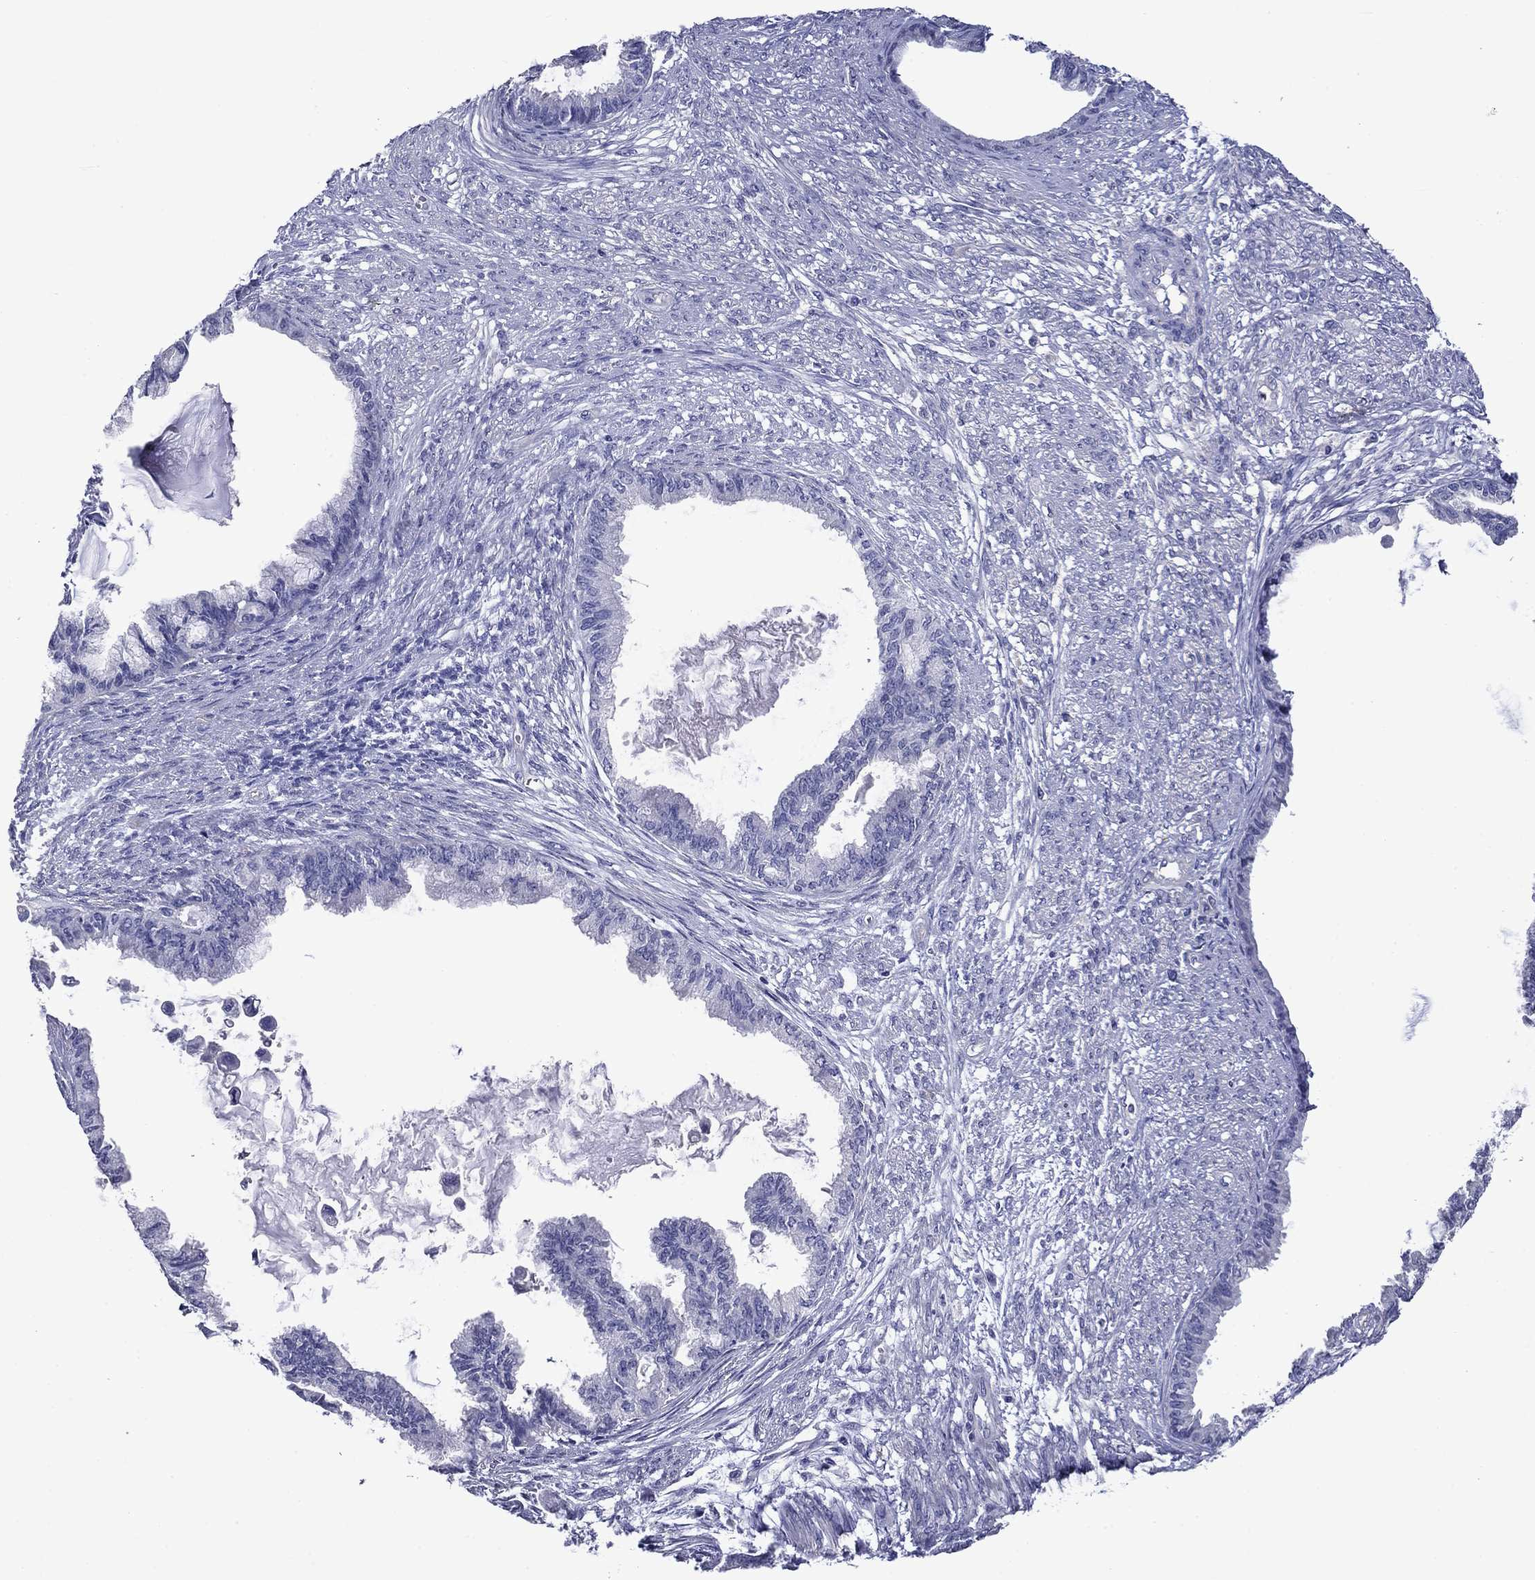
{"staining": {"intensity": "negative", "quantity": "none", "location": "none"}, "tissue": "endometrial cancer", "cell_type": "Tumor cells", "image_type": "cancer", "snomed": [{"axis": "morphology", "description": "Adenocarcinoma, NOS"}, {"axis": "topography", "description": "Endometrium"}], "caption": "Immunohistochemistry of endometrial cancer exhibits no staining in tumor cells.", "gene": "CNDP1", "patient": {"sex": "female", "age": 86}}